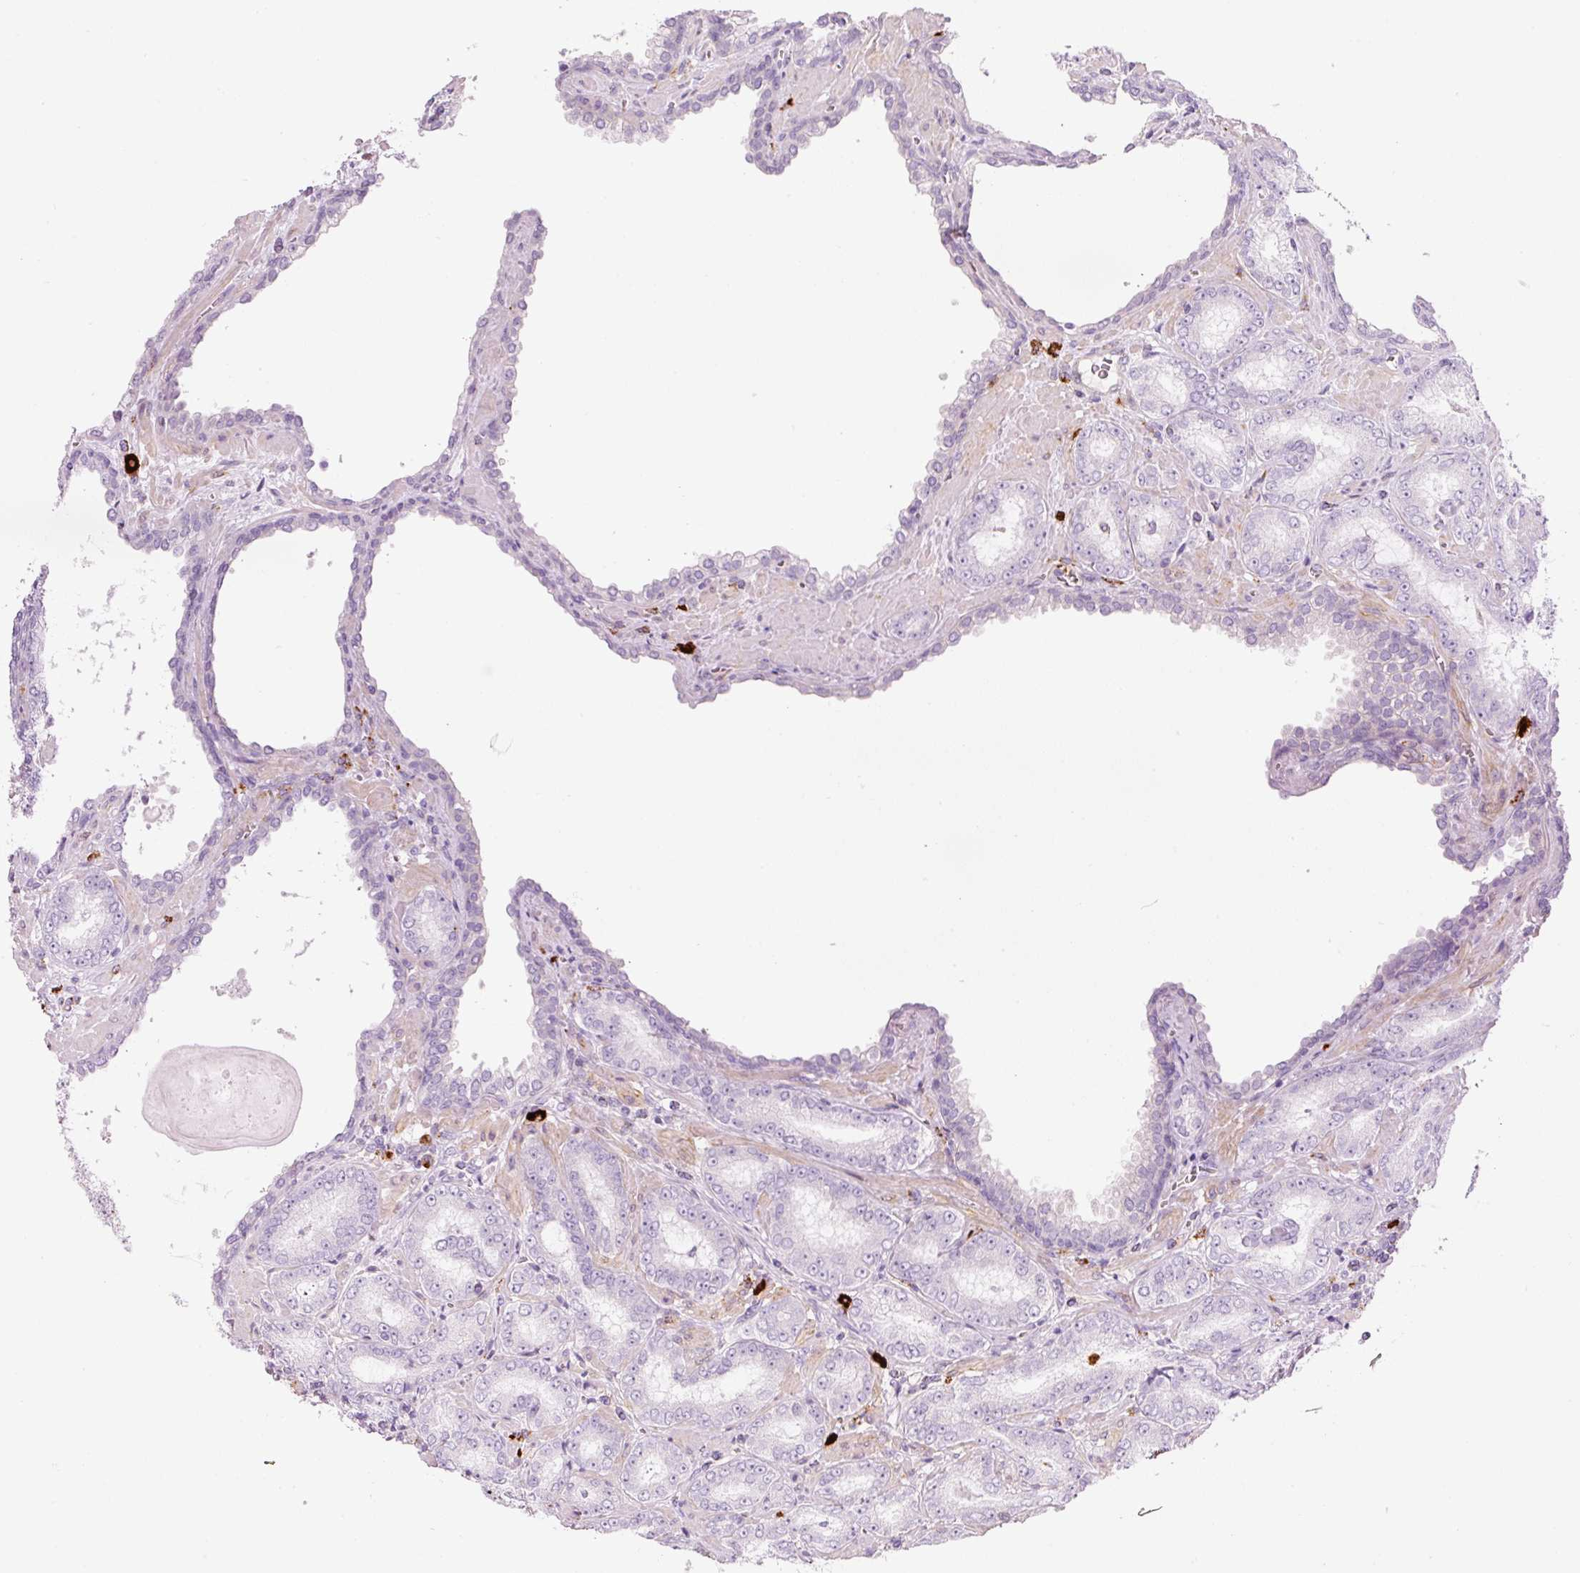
{"staining": {"intensity": "negative", "quantity": "none", "location": "none"}, "tissue": "prostate cancer", "cell_type": "Tumor cells", "image_type": "cancer", "snomed": [{"axis": "morphology", "description": "Adenocarcinoma, High grade"}, {"axis": "topography", "description": "Prostate"}], "caption": "This image is of prostate cancer stained with IHC to label a protein in brown with the nuclei are counter-stained blue. There is no expression in tumor cells. The staining was performed using DAB to visualize the protein expression in brown, while the nuclei were stained in blue with hematoxylin (Magnification: 20x).", "gene": "MAP3K3", "patient": {"sex": "male", "age": 72}}